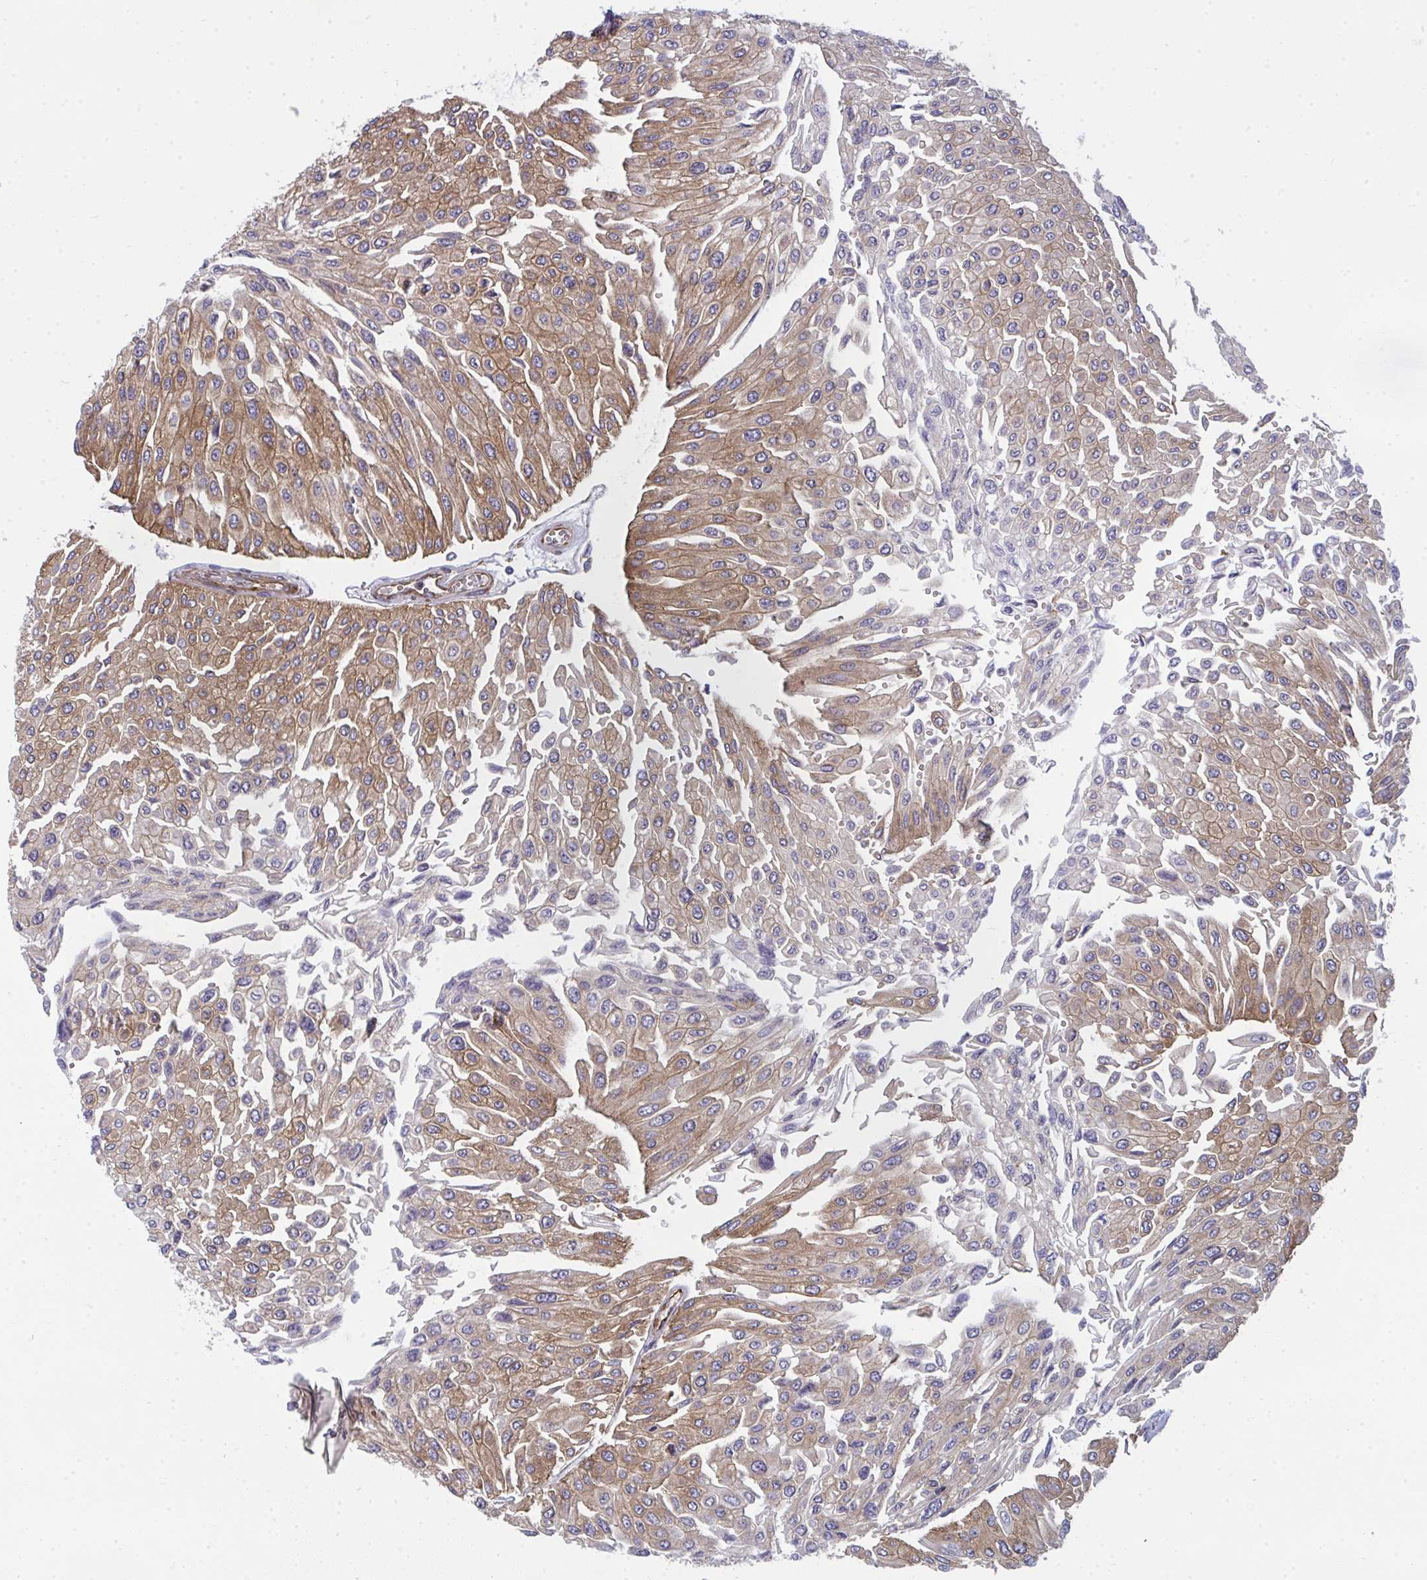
{"staining": {"intensity": "moderate", "quantity": "25%-75%", "location": "cytoplasmic/membranous"}, "tissue": "urothelial cancer", "cell_type": "Tumor cells", "image_type": "cancer", "snomed": [{"axis": "morphology", "description": "Urothelial carcinoma, NOS"}, {"axis": "topography", "description": "Urinary bladder"}], "caption": "Approximately 25%-75% of tumor cells in urothelial cancer display moderate cytoplasmic/membranous protein positivity as visualized by brown immunohistochemical staining.", "gene": "DYNC1I2", "patient": {"sex": "male", "age": 67}}